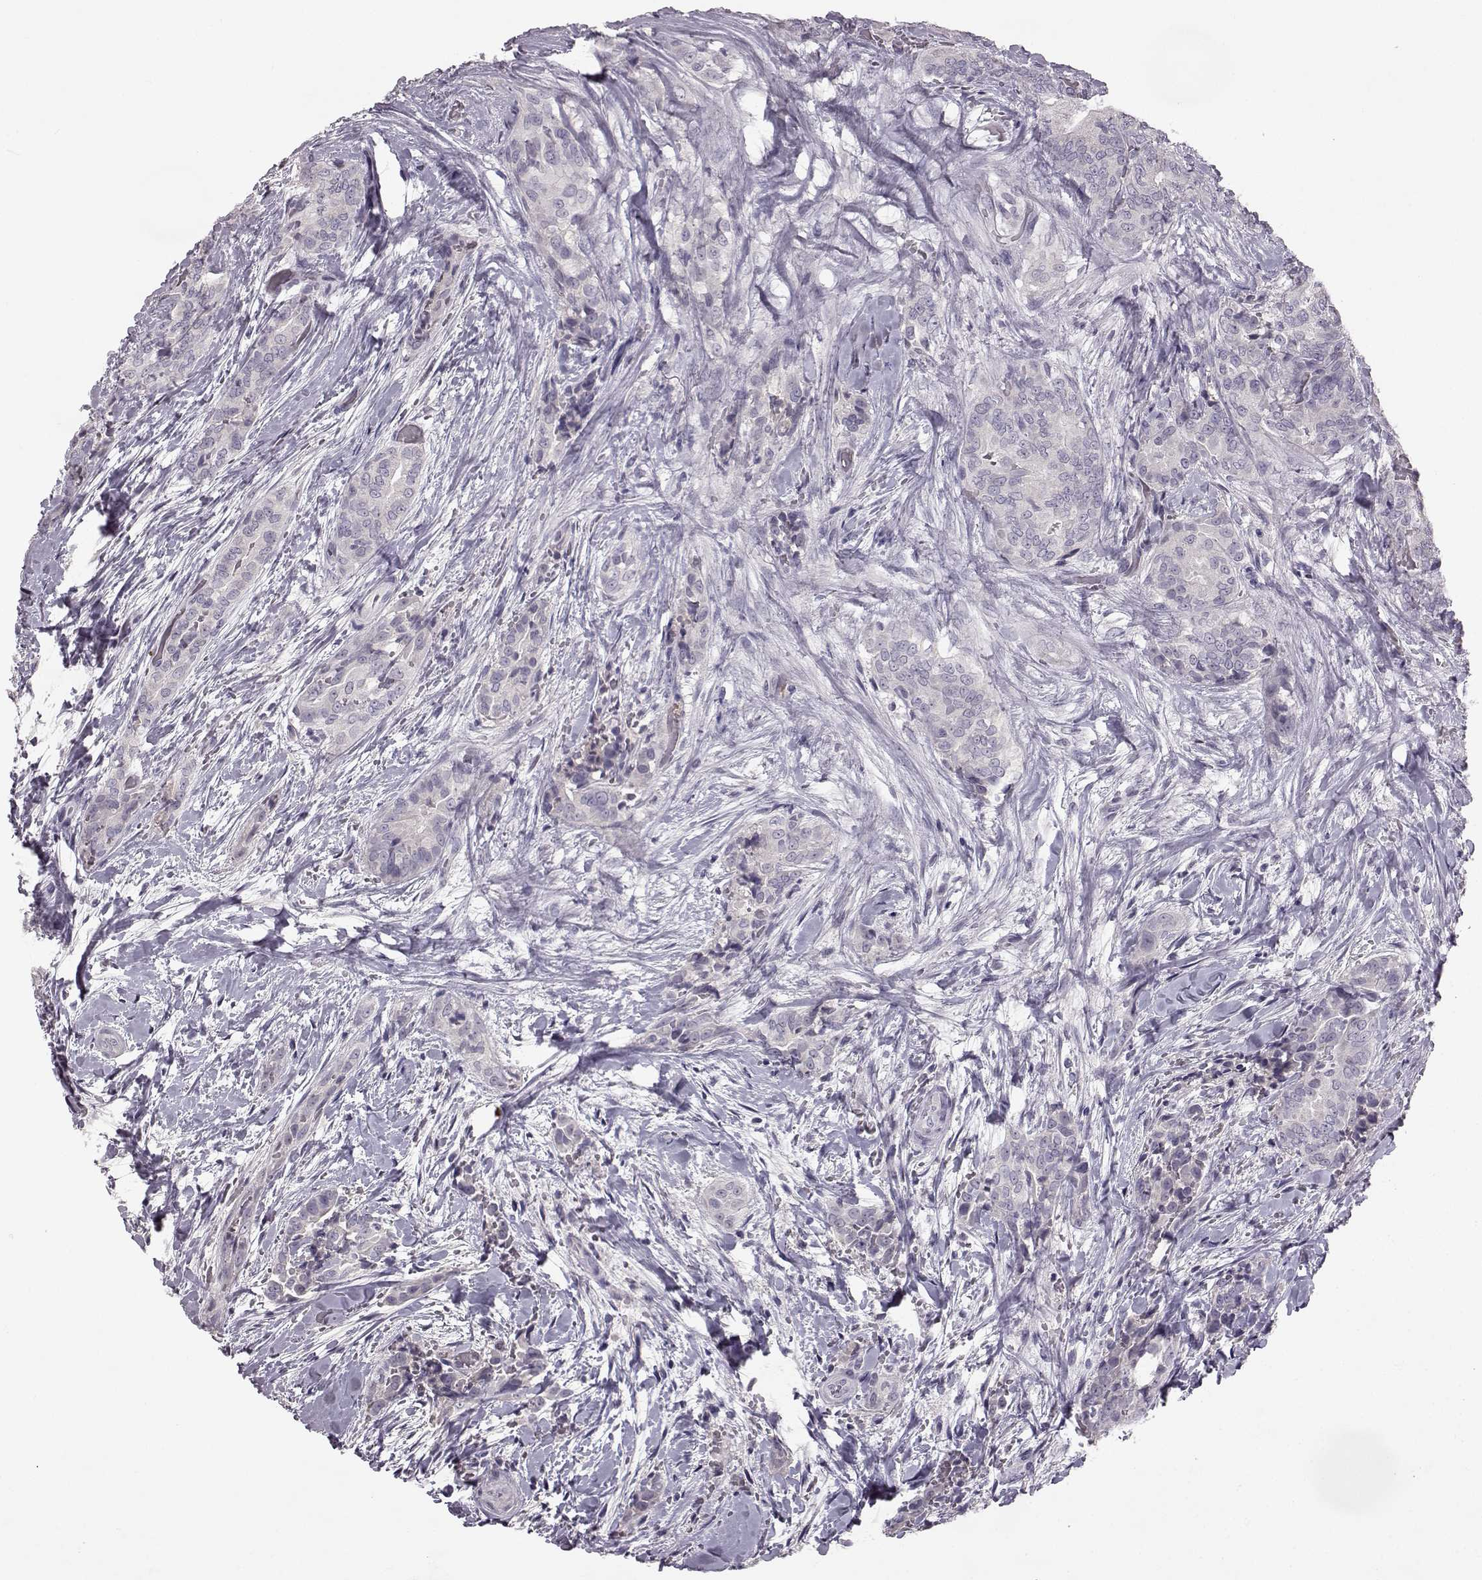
{"staining": {"intensity": "negative", "quantity": "none", "location": "none"}, "tissue": "thyroid cancer", "cell_type": "Tumor cells", "image_type": "cancer", "snomed": [{"axis": "morphology", "description": "Papillary adenocarcinoma, NOS"}, {"axis": "topography", "description": "Thyroid gland"}], "caption": "An immunohistochemistry (IHC) micrograph of thyroid papillary adenocarcinoma is shown. There is no staining in tumor cells of thyroid papillary adenocarcinoma.", "gene": "SPAG17", "patient": {"sex": "male", "age": 61}}